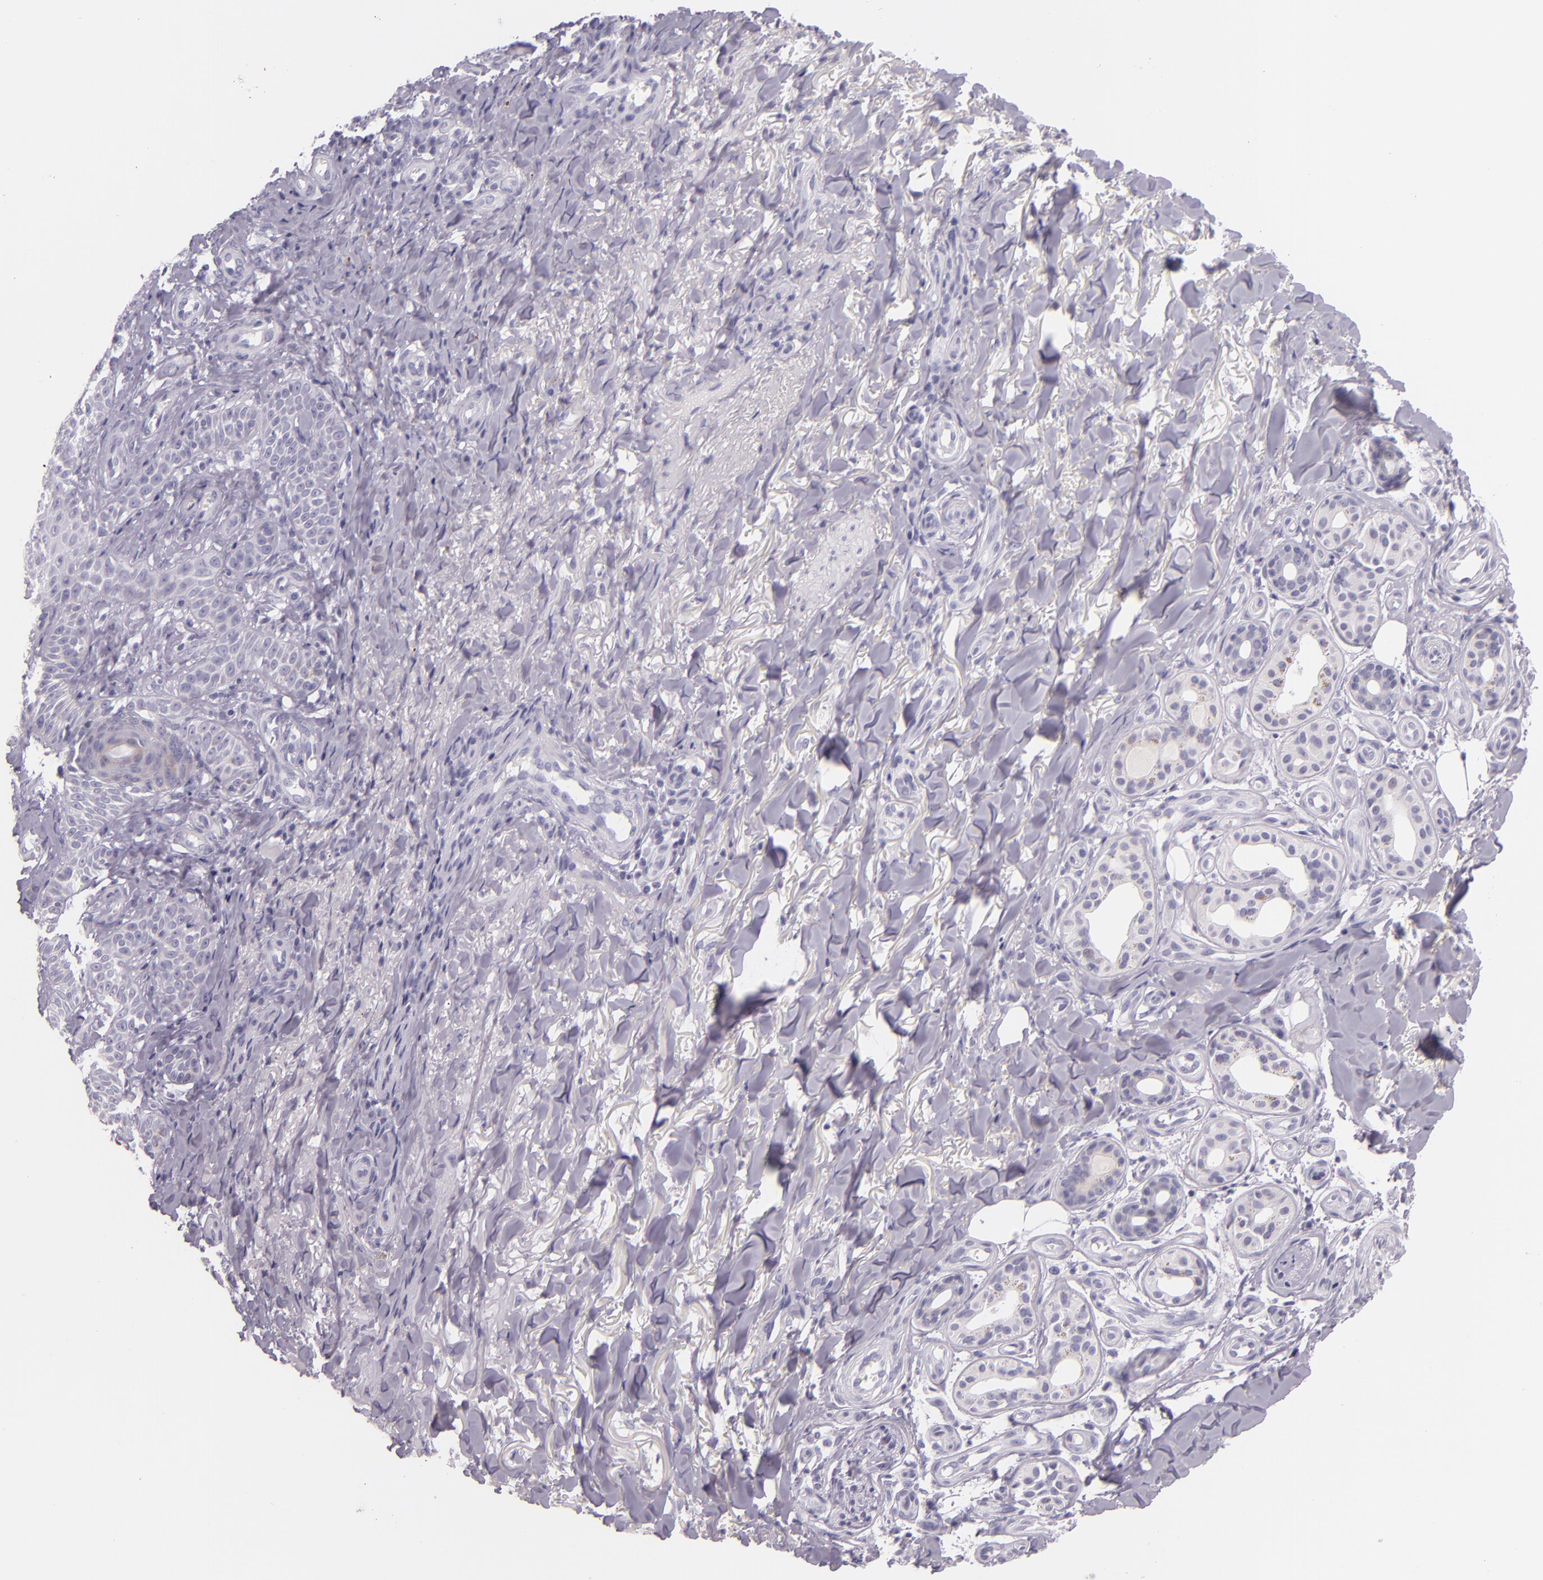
{"staining": {"intensity": "negative", "quantity": "none", "location": "none"}, "tissue": "skin cancer", "cell_type": "Tumor cells", "image_type": "cancer", "snomed": [{"axis": "morphology", "description": "Basal cell carcinoma"}, {"axis": "topography", "description": "Skin"}], "caption": "Tumor cells show no significant positivity in skin cancer (basal cell carcinoma).", "gene": "HSP90AA1", "patient": {"sex": "male", "age": 81}}